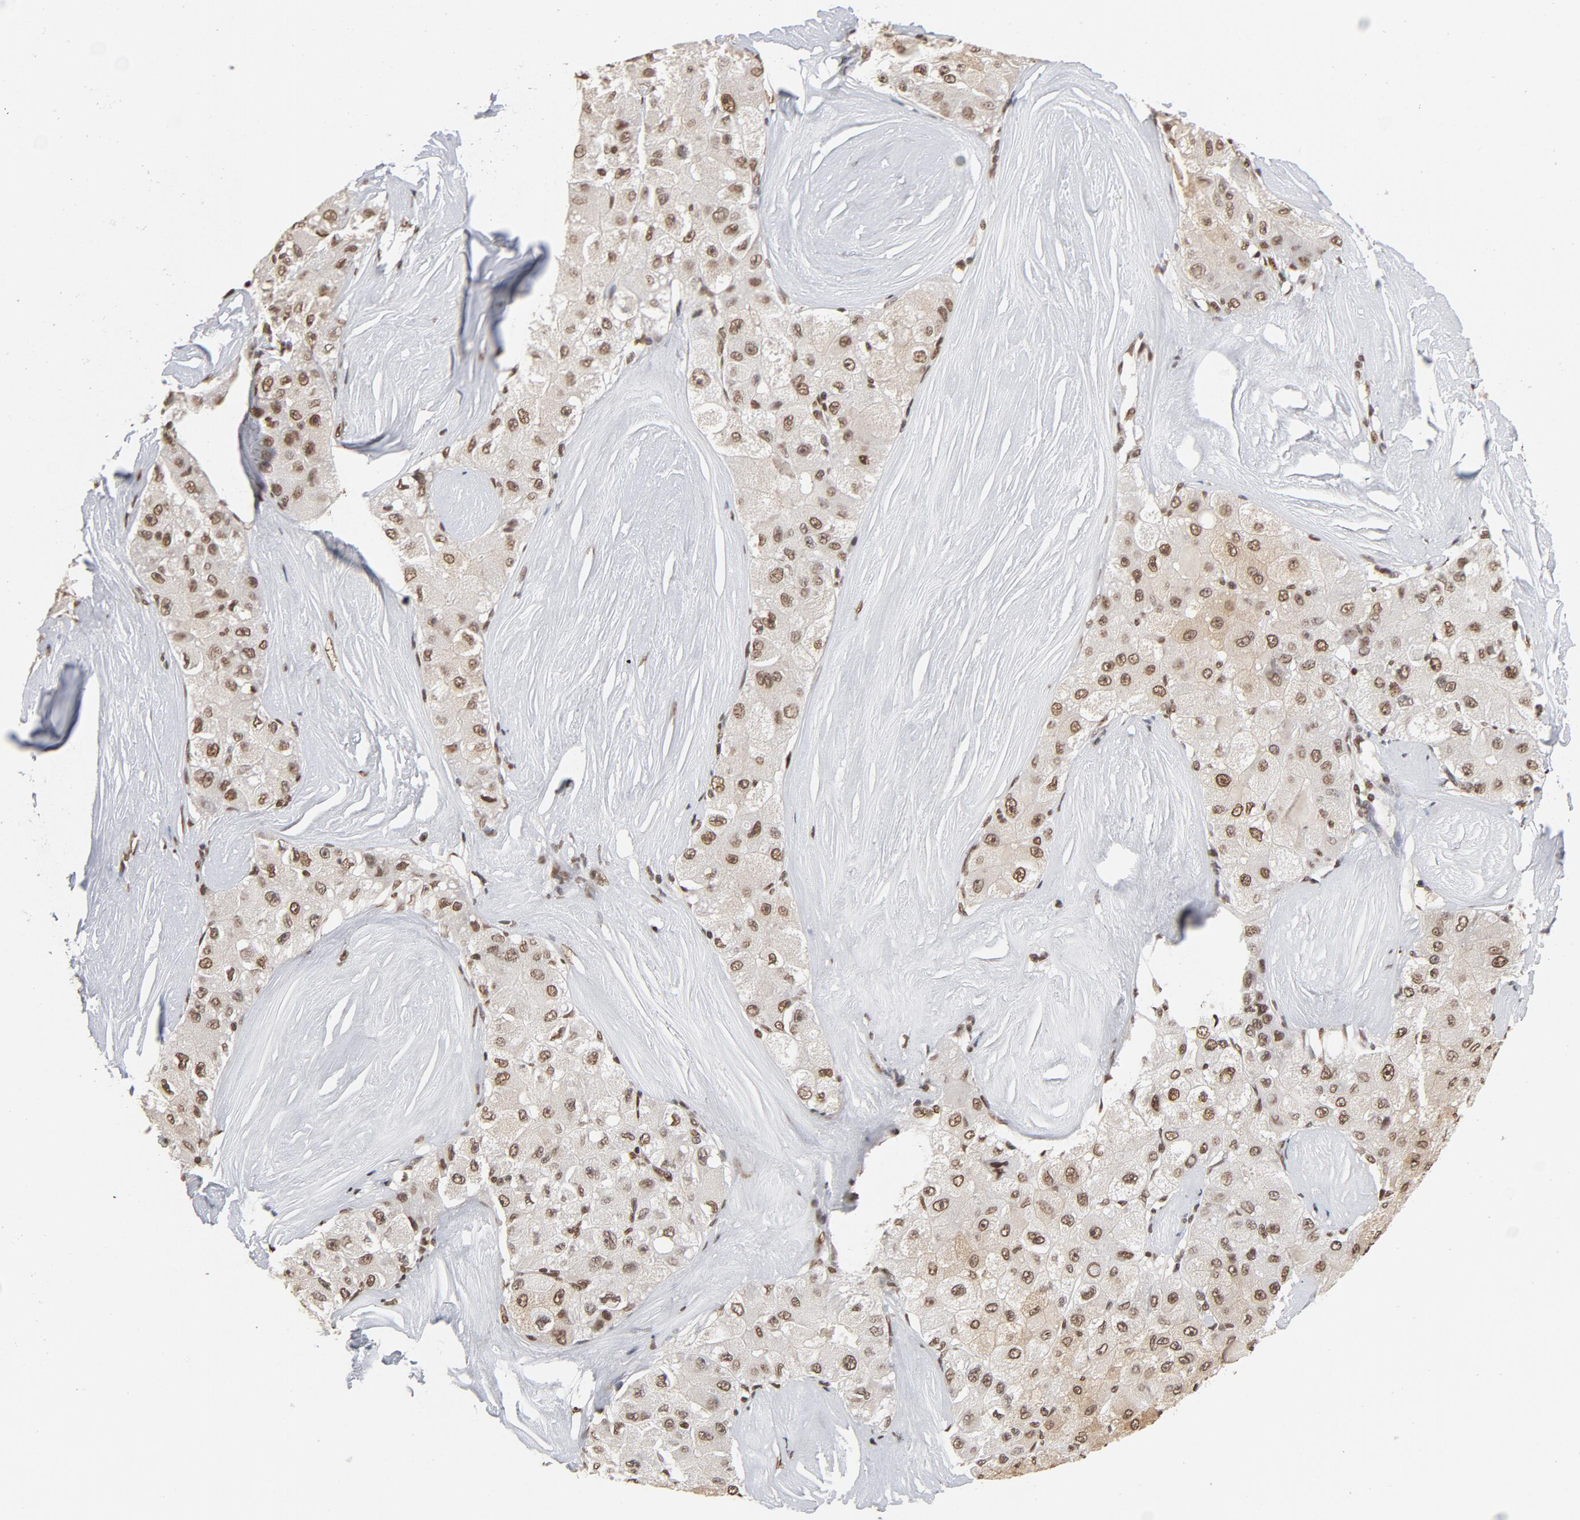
{"staining": {"intensity": "moderate", "quantity": "25%-75%", "location": "cytoplasmic/membranous,nuclear"}, "tissue": "liver cancer", "cell_type": "Tumor cells", "image_type": "cancer", "snomed": [{"axis": "morphology", "description": "Carcinoma, Hepatocellular, NOS"}, {"axis": "topography", "description": "Liver"}], "caption": "Tumor cells reveal medium levels of moderate cytoplasmic/membranous and nuclear staining in approximately 25%-75% of cells in human liver hepatocellular carcinoma.", "gene": "TP53BP1", "patient": {"sex": "male", "age": 80}}